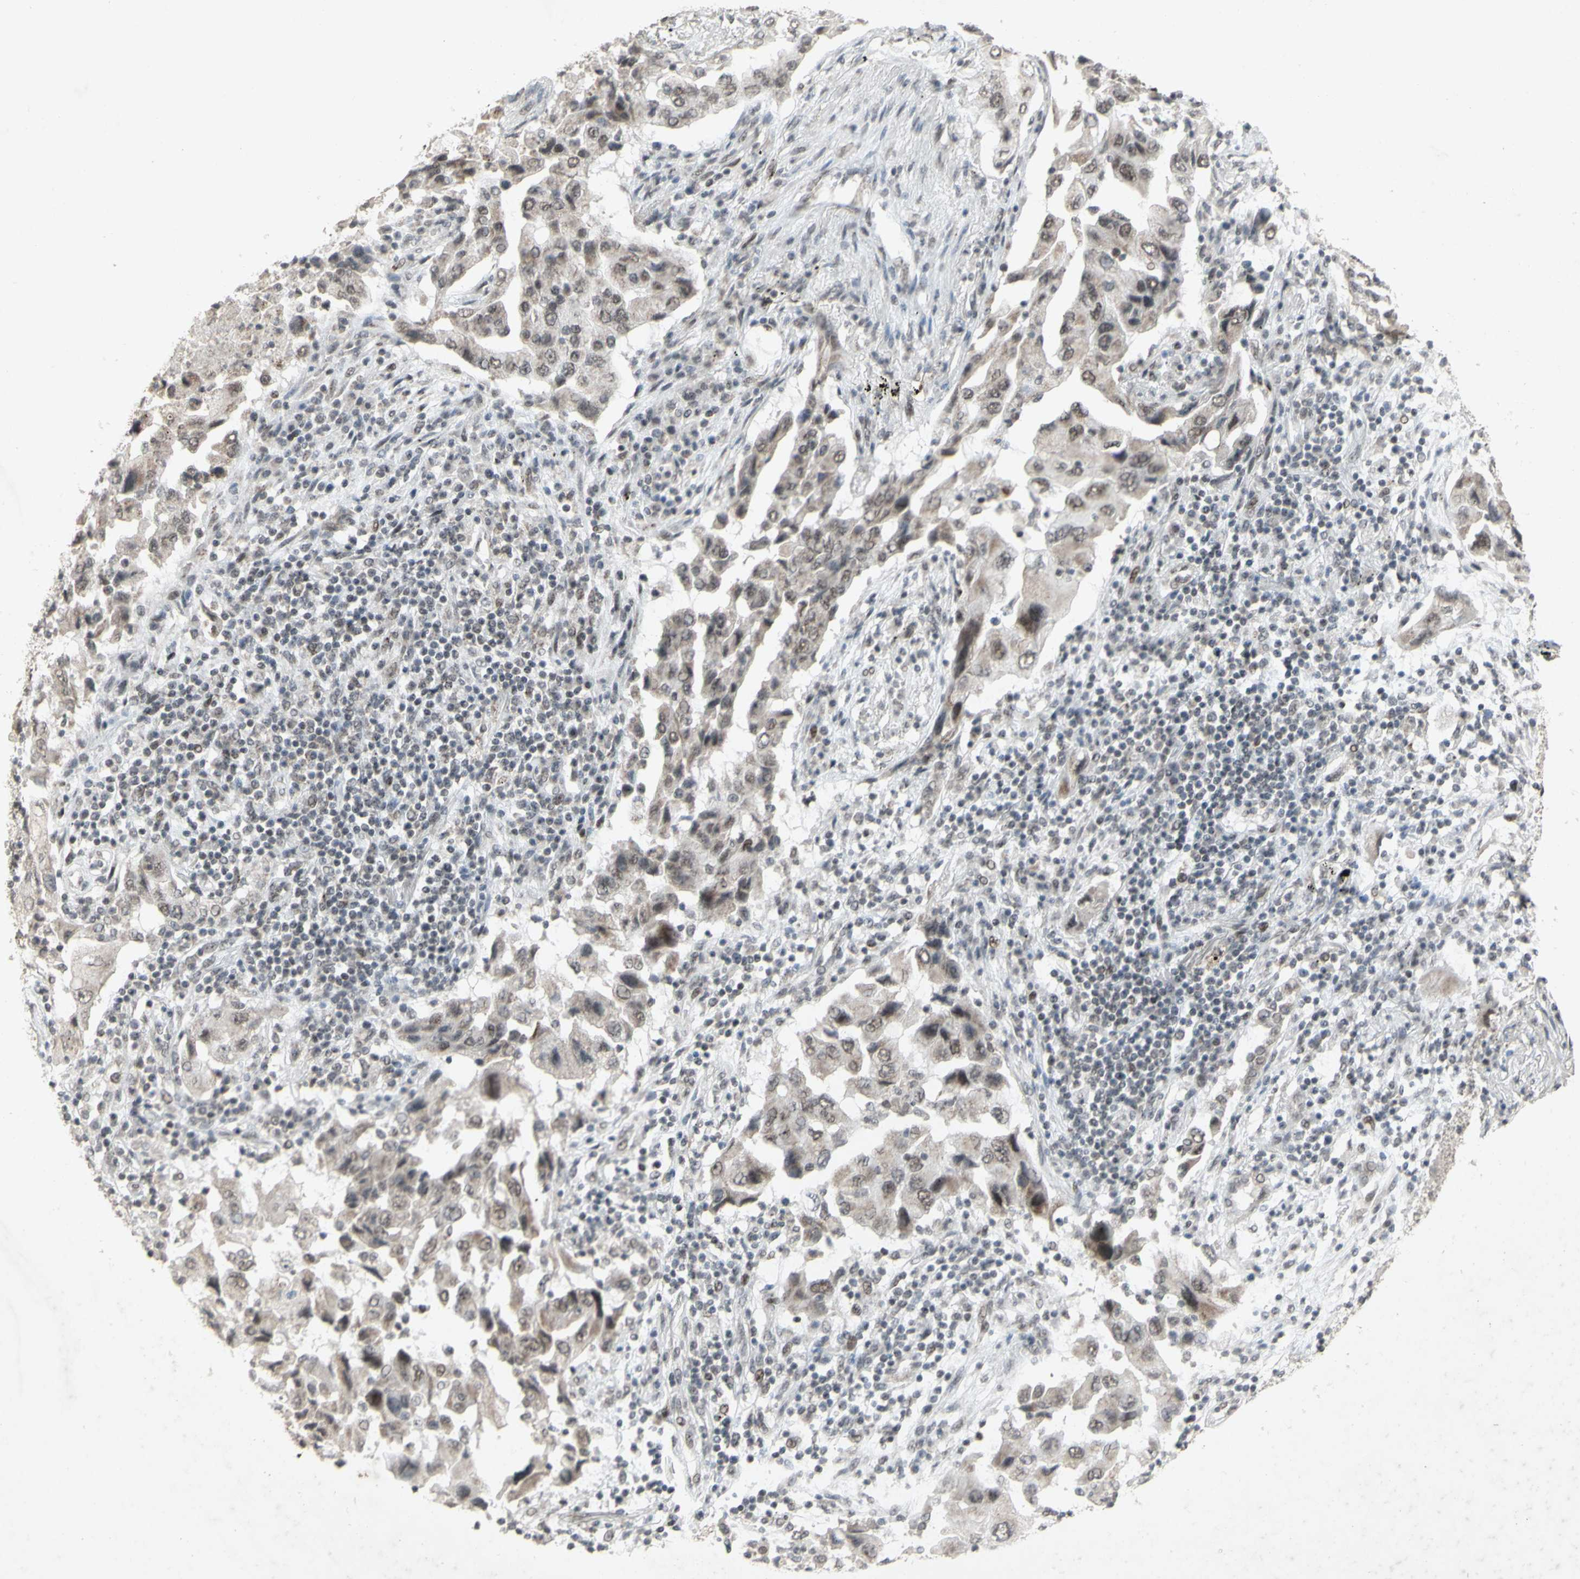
{"staining": {"intensity": "weak", "quantity": "25%-75%", "location": "cytoplasmic/membranous,nuclear"}, "tissue": "lung cancer", "cell_type": "Tumor cells", "image_type": "cancer", "snomed": [{"axis": "morphology", "description": "Adenocarcinoma, NOS"}, {"axis": "topography", "description": "Lung"}], "caption": "Protein staining of lung adenocarcinoma tissue shows weak cytoplasmic/membranous and nuclear positivity in approximately 25%-75% of tumor cells.", "gene": "CENPB", "patient": {"sex": "female", "age": 65}}